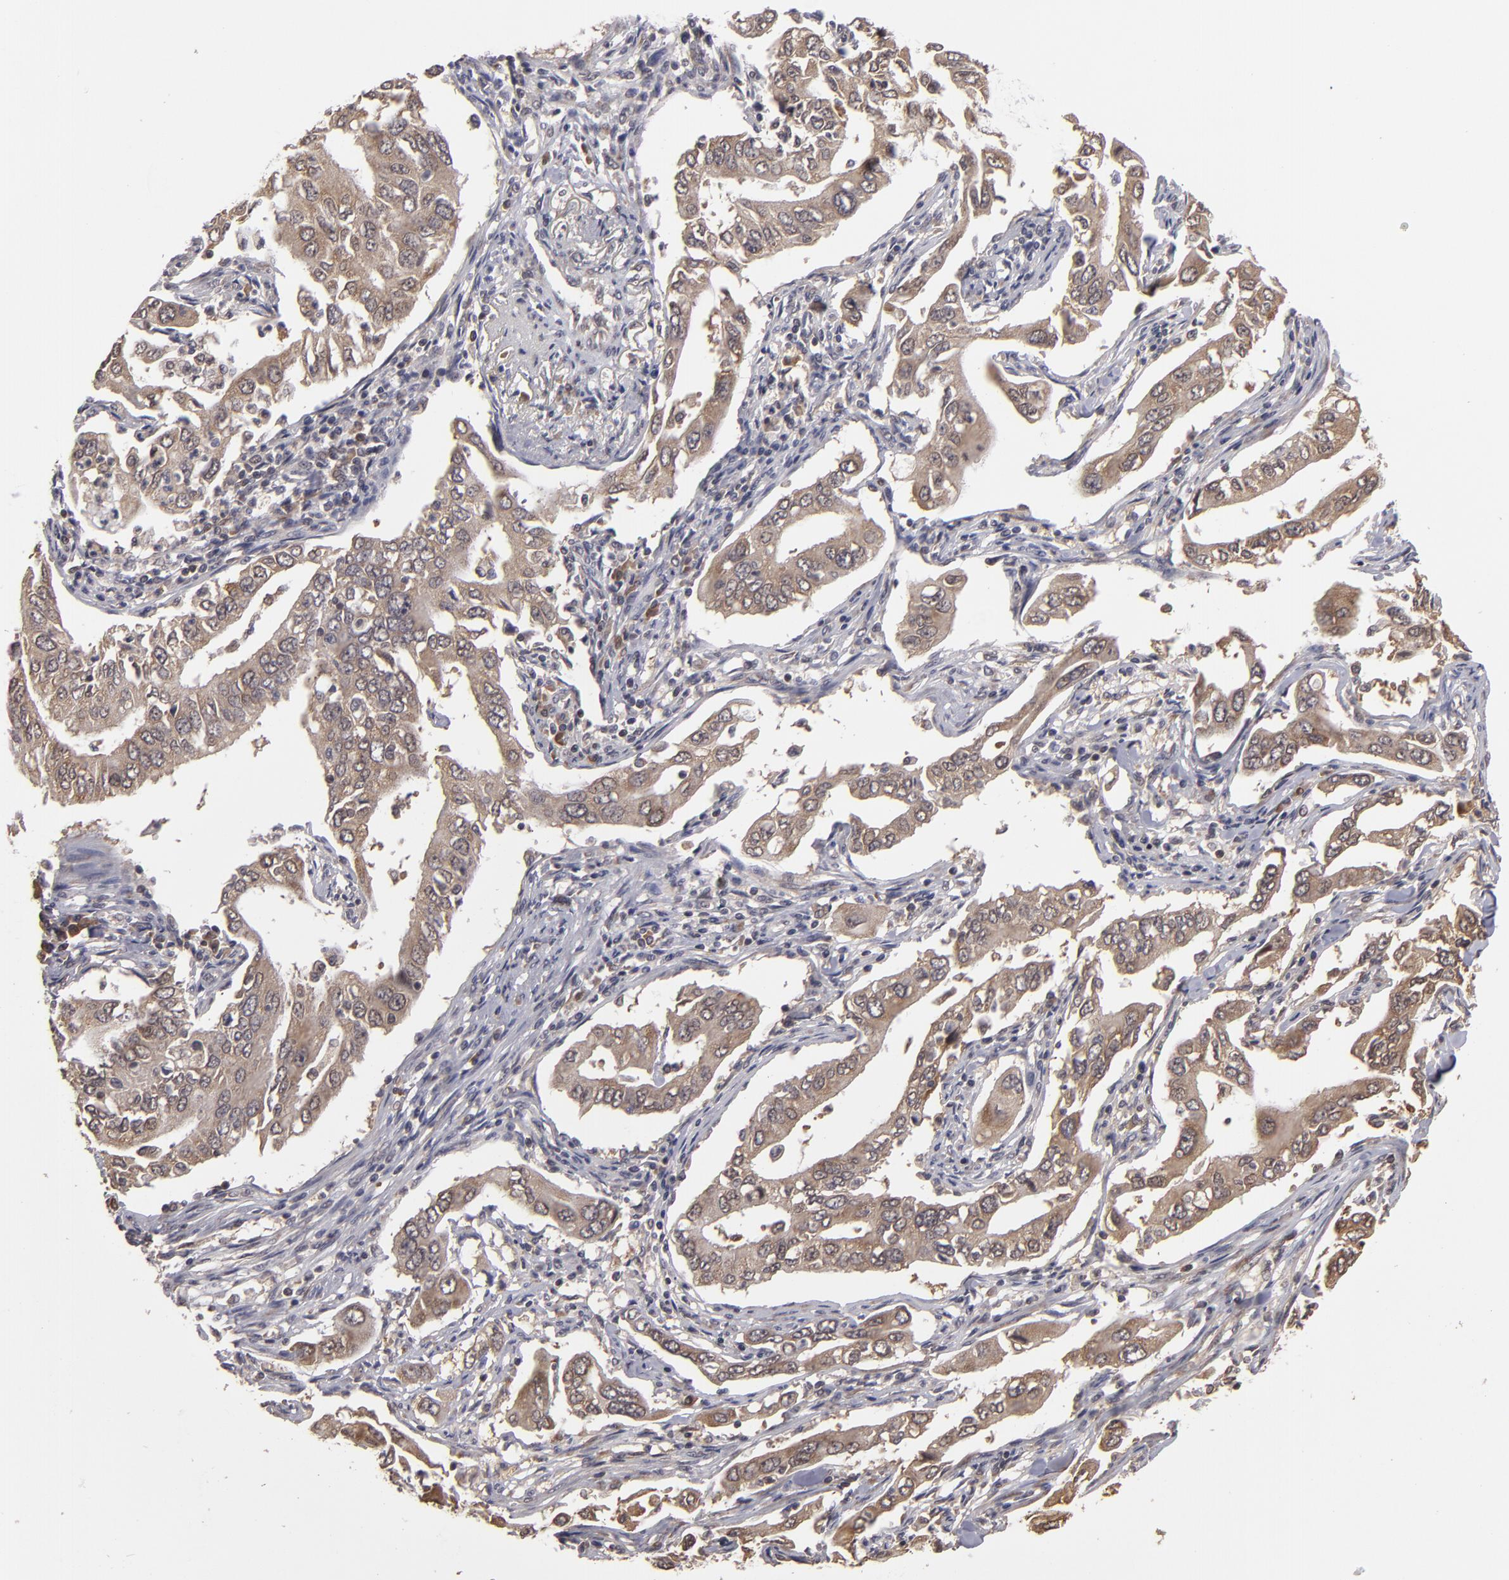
{"staining": {"intensity": "moderate", "quantity": ">75%", "location": "cytoplasmic/membranous"}, "tissue": "lung cancer", "cell_type": "Tumor cells", "image_type": "cancer", "snomed": [{"axis": "morphology", "description": "Adenocarcinoma, NOS"}, {"axis": "topography", "description": "Lung"}], "caption": "Tumor cells demonstrate medium levels of moderate cytoplasmic/membranous staining in about >75% of cells in lung cancer (adenocarcinoma).", "gene": "MAPK3", "patient": {"sex": "male", "age": 48}}